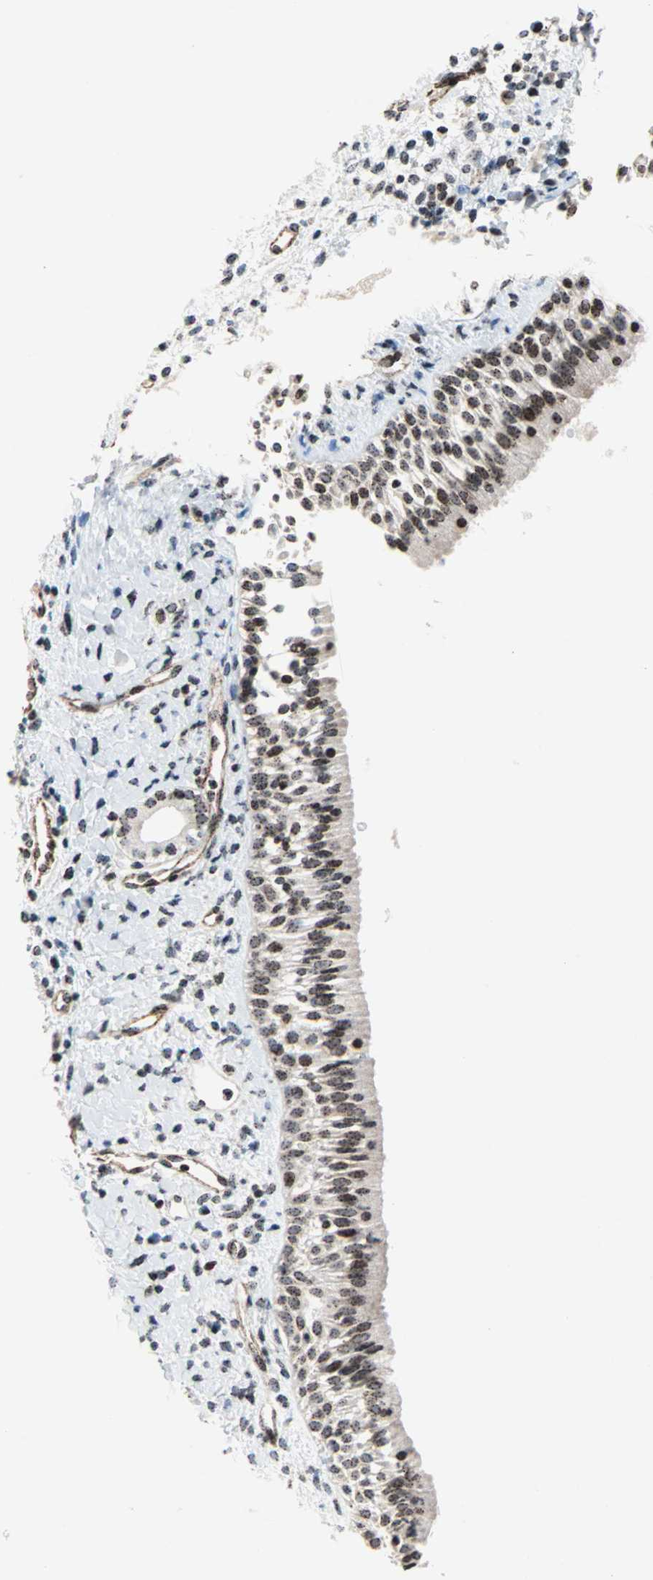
{"staining": {"intensity": "moderate", "quantity": ">75%", "location": "nuclear"}, "tissue": "nasopharynx", "cell_type": "Respiratory epithelial cells", "image_type": "normal", "snomed": [{"axis": "morphology", "description": "Normal tissue, NOS"}, {"axis": "topography", "description": "Nasopharynx"}], "caption": "Nasopharynx stained with IHC displays moderate nuclear positivity in about >75% of respiratory epithelial cells.", "gene": "CENPA", "patient": {"sex": "male", "age": 22}}